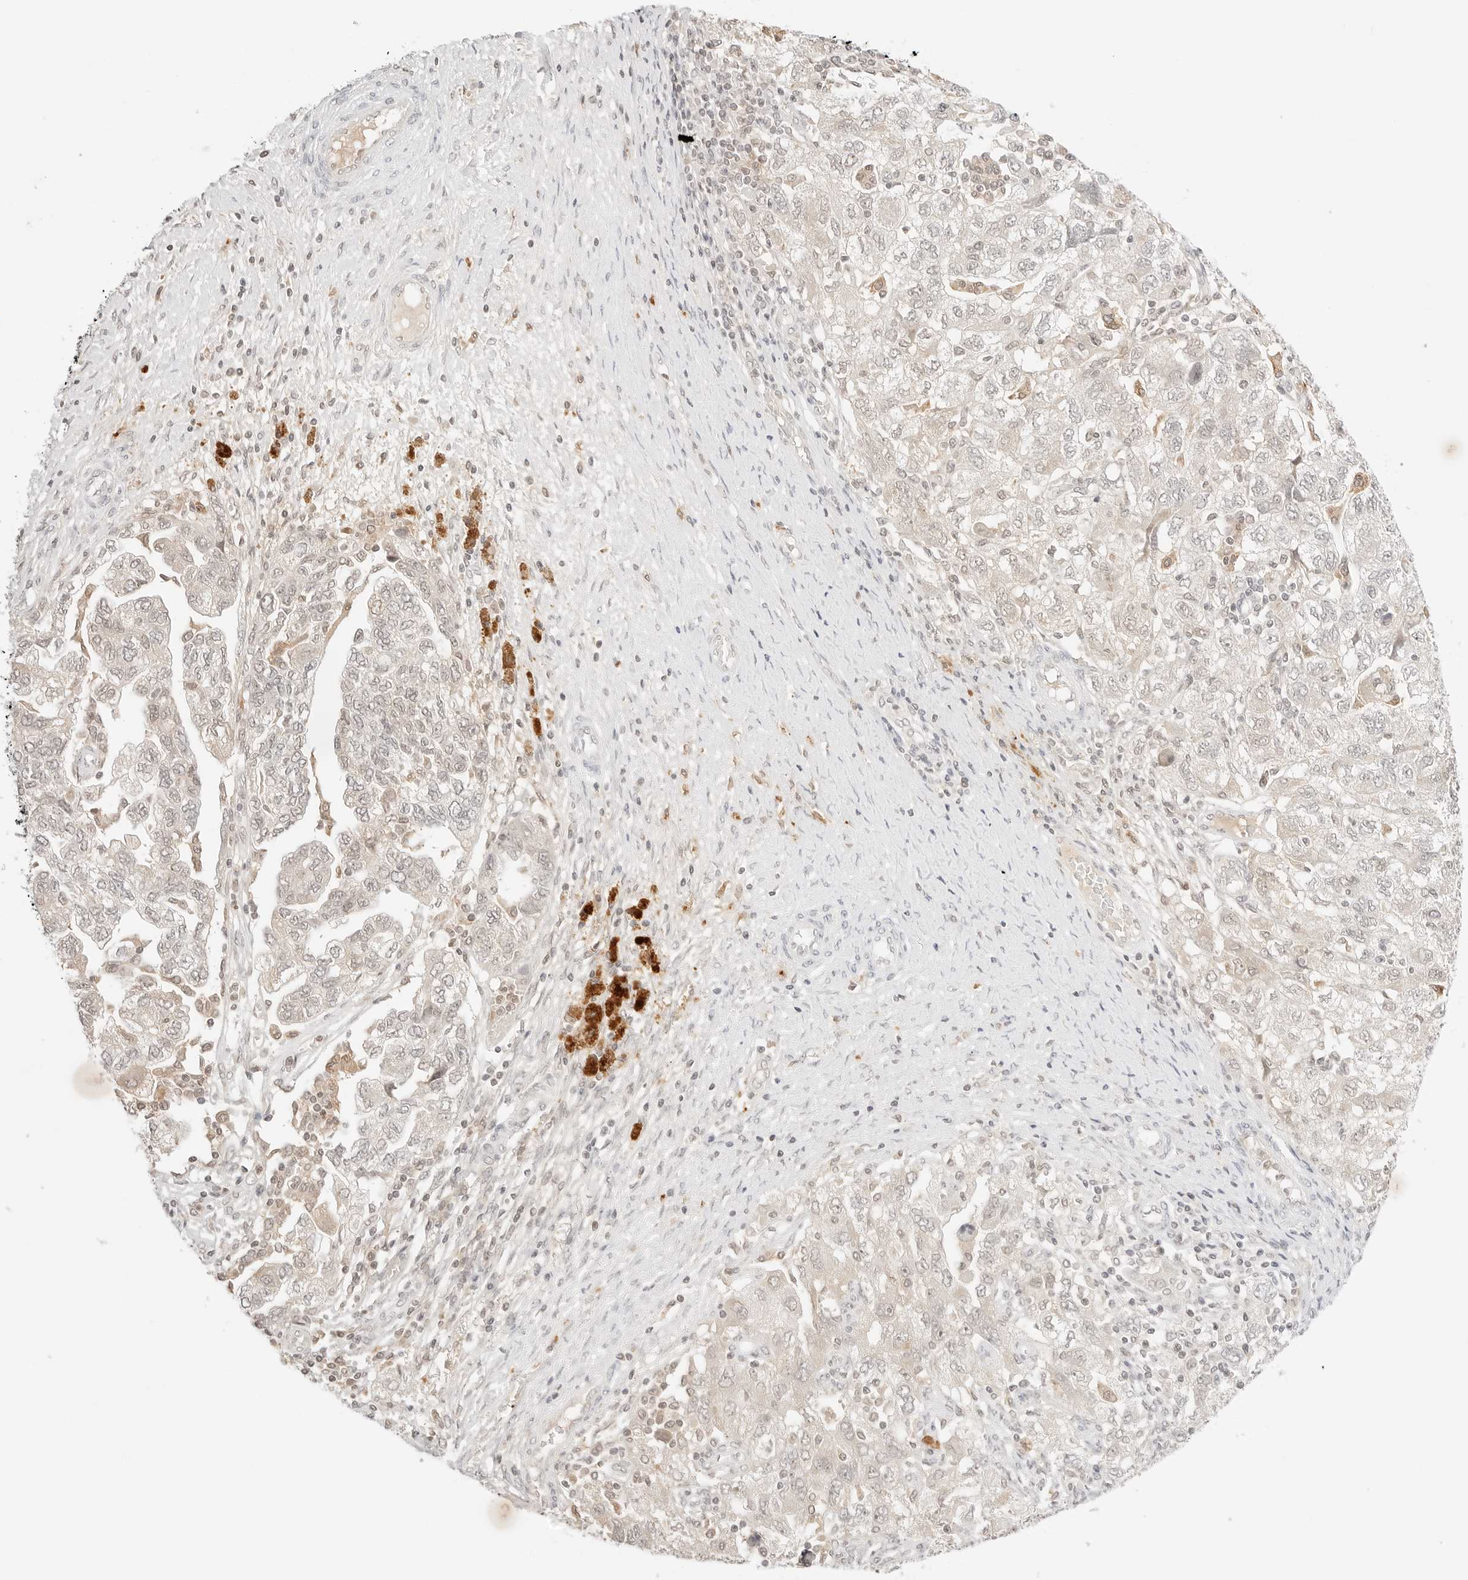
{"staining": {"intensity": "weak", "quantity": "<25%", "location": "cytoplasmic/membranous"}, "tissue": "ovarian cancer", "cell_type": "Tumor cells", "image_type": "cancer", "snomed": [{"axis": "morphology", "description": "Carcinoma, NOS"}, {"axis": "morphology", "description": "Cystadenocarcinoma, serous, NOS"}, {"axis": "topography", "description": "Ovary"}], "caption": "Tumor cells are negative for protein expression in human carcinoma (ovarian).", "gene": "RPS6KL1", "patient": {"sex": "female", "age": 69}}